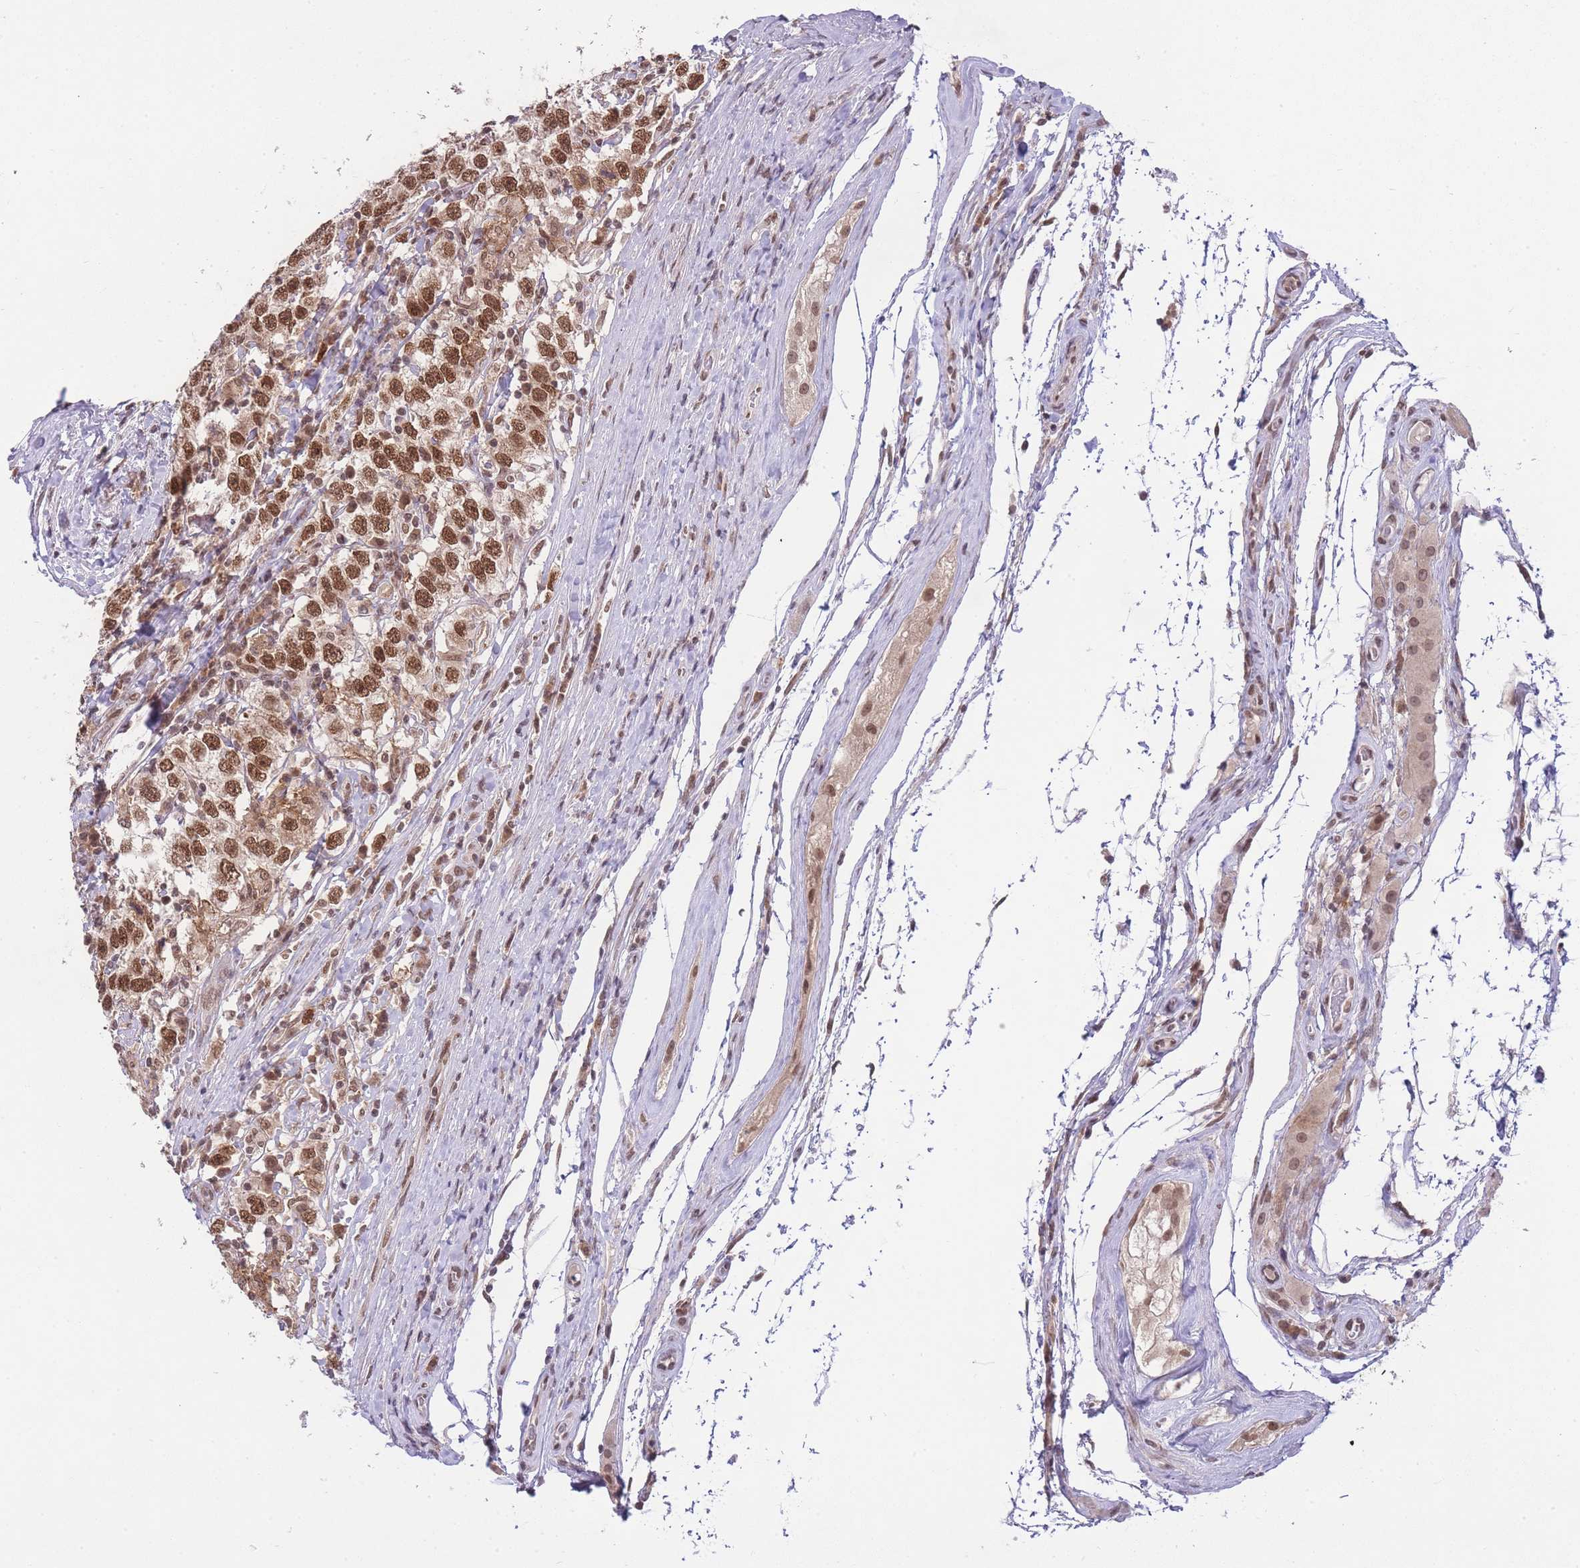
{"staining": {"intensity": "moderate", "quantity": ">75%", "location": "nuclear"}, "tissue": "testis cancer", "cell_type": "Tumor cells", "image_type": "cancer", "snomed": [{"axis": "morphology", "description": "Seminoma, NOS"}, {"axis": "topography", "description": "Testis"}], "caption": "Immunohistochemical staining of human seminoma (testis) reveals medium levels of moderate nuclear protein staining in approximately >75% of tumor cells.", "gene": "TMED3", "patient": {"sex": "male", "age": 41}}